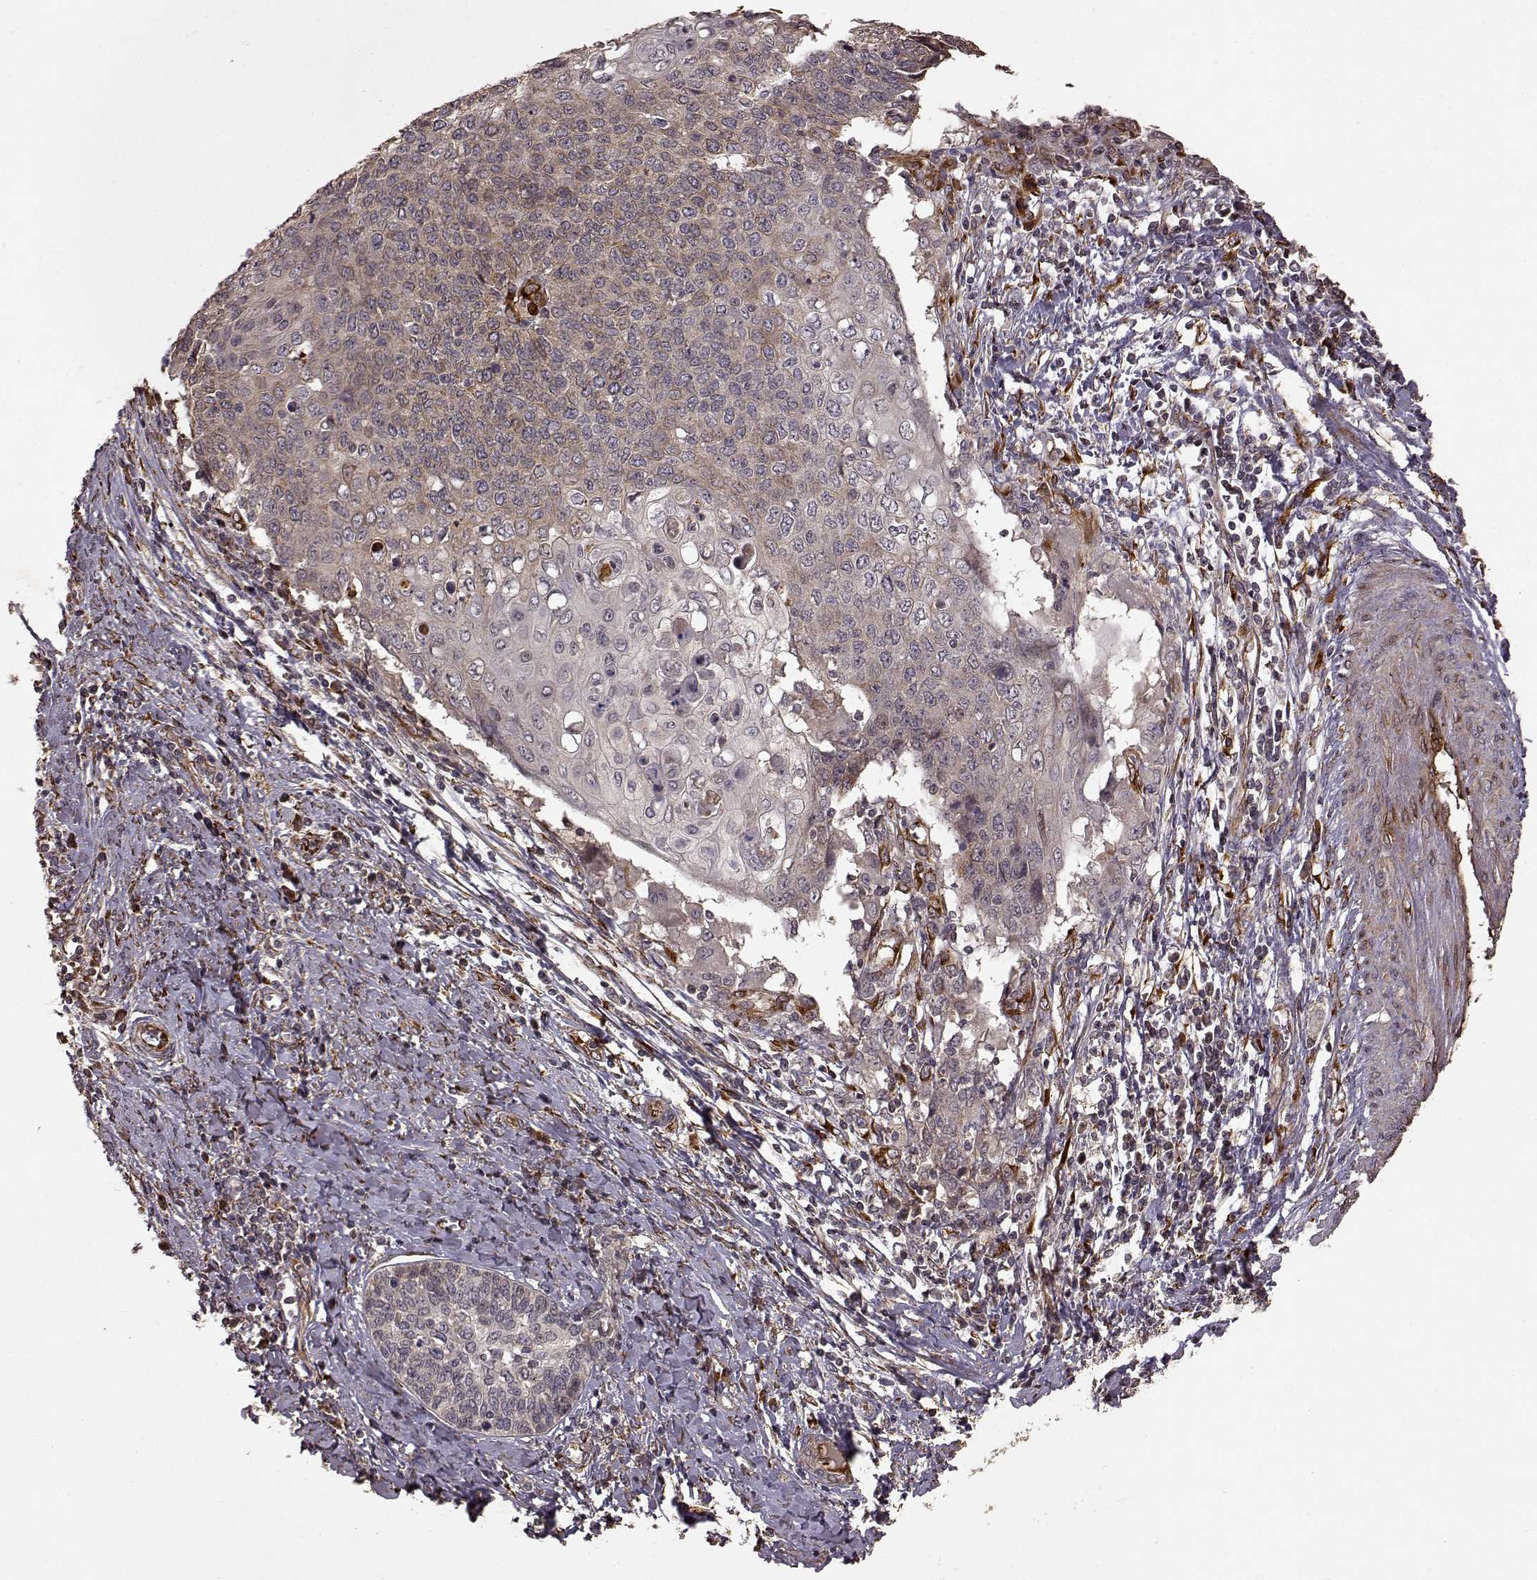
{"staining": {"intensity": "weak", "quantity": "<25%", "location": "cytoplasmic/membranous"}, "tissue": "cervical cancer", "cell_type": "Tumor cells", "image_type": "cancer", "snomed": [{"axis": "morphology", "description": "Squamous cell carcinoma, NOS"}, {"axis": "topography", "description": "Cervix"}], "caption": "There is no significant positivity in tumor cells of cervical cancer. Nuclei are stained in blue.", "gene": "FSTL1", "patient": {"sex": "female", "age": 39}}